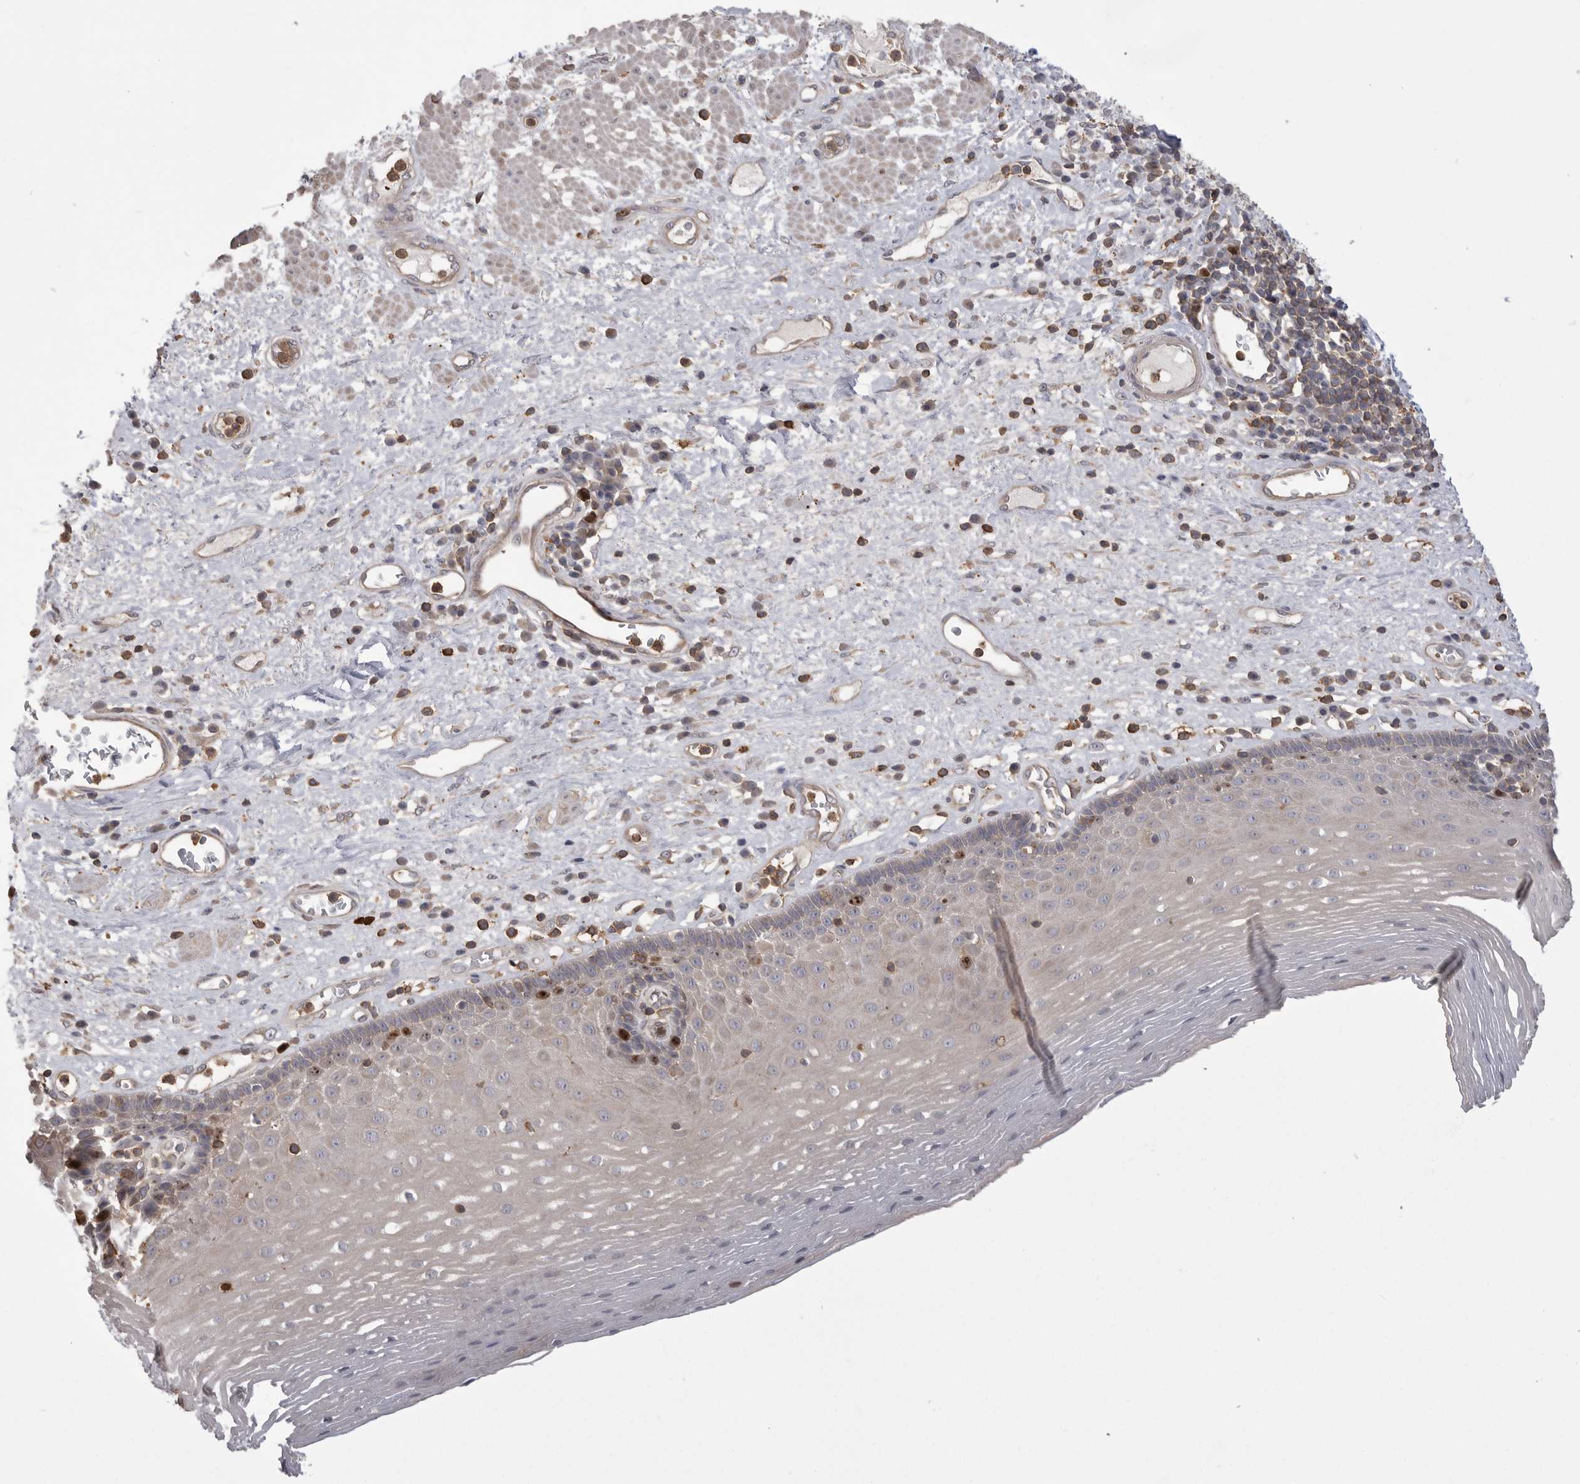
{"staining": {"intensity": "strong", "quantity": "<25%", "location": "nuclear"}, "tissue": "esophagus", "cell_type": "Squamous epithelial cells", "image_type": "normal", "snomed": [{"axis": "morphology", "description": "Normal tissue, NOS"}, {"axis": "morphology", "description": "Adenocarcinoma, NOS"}, {"axis": "topography", "description": "Esophagus"}], "caption": "Squamous epithelial cells reveal medium levels of strong nuclear expression in about <25% of cells in normal esophagus. (Brightfield microscopy of DAB IHC at high magnification).", "gene": "TOP2A", "patient": {"sex": "male", "age": 62}}